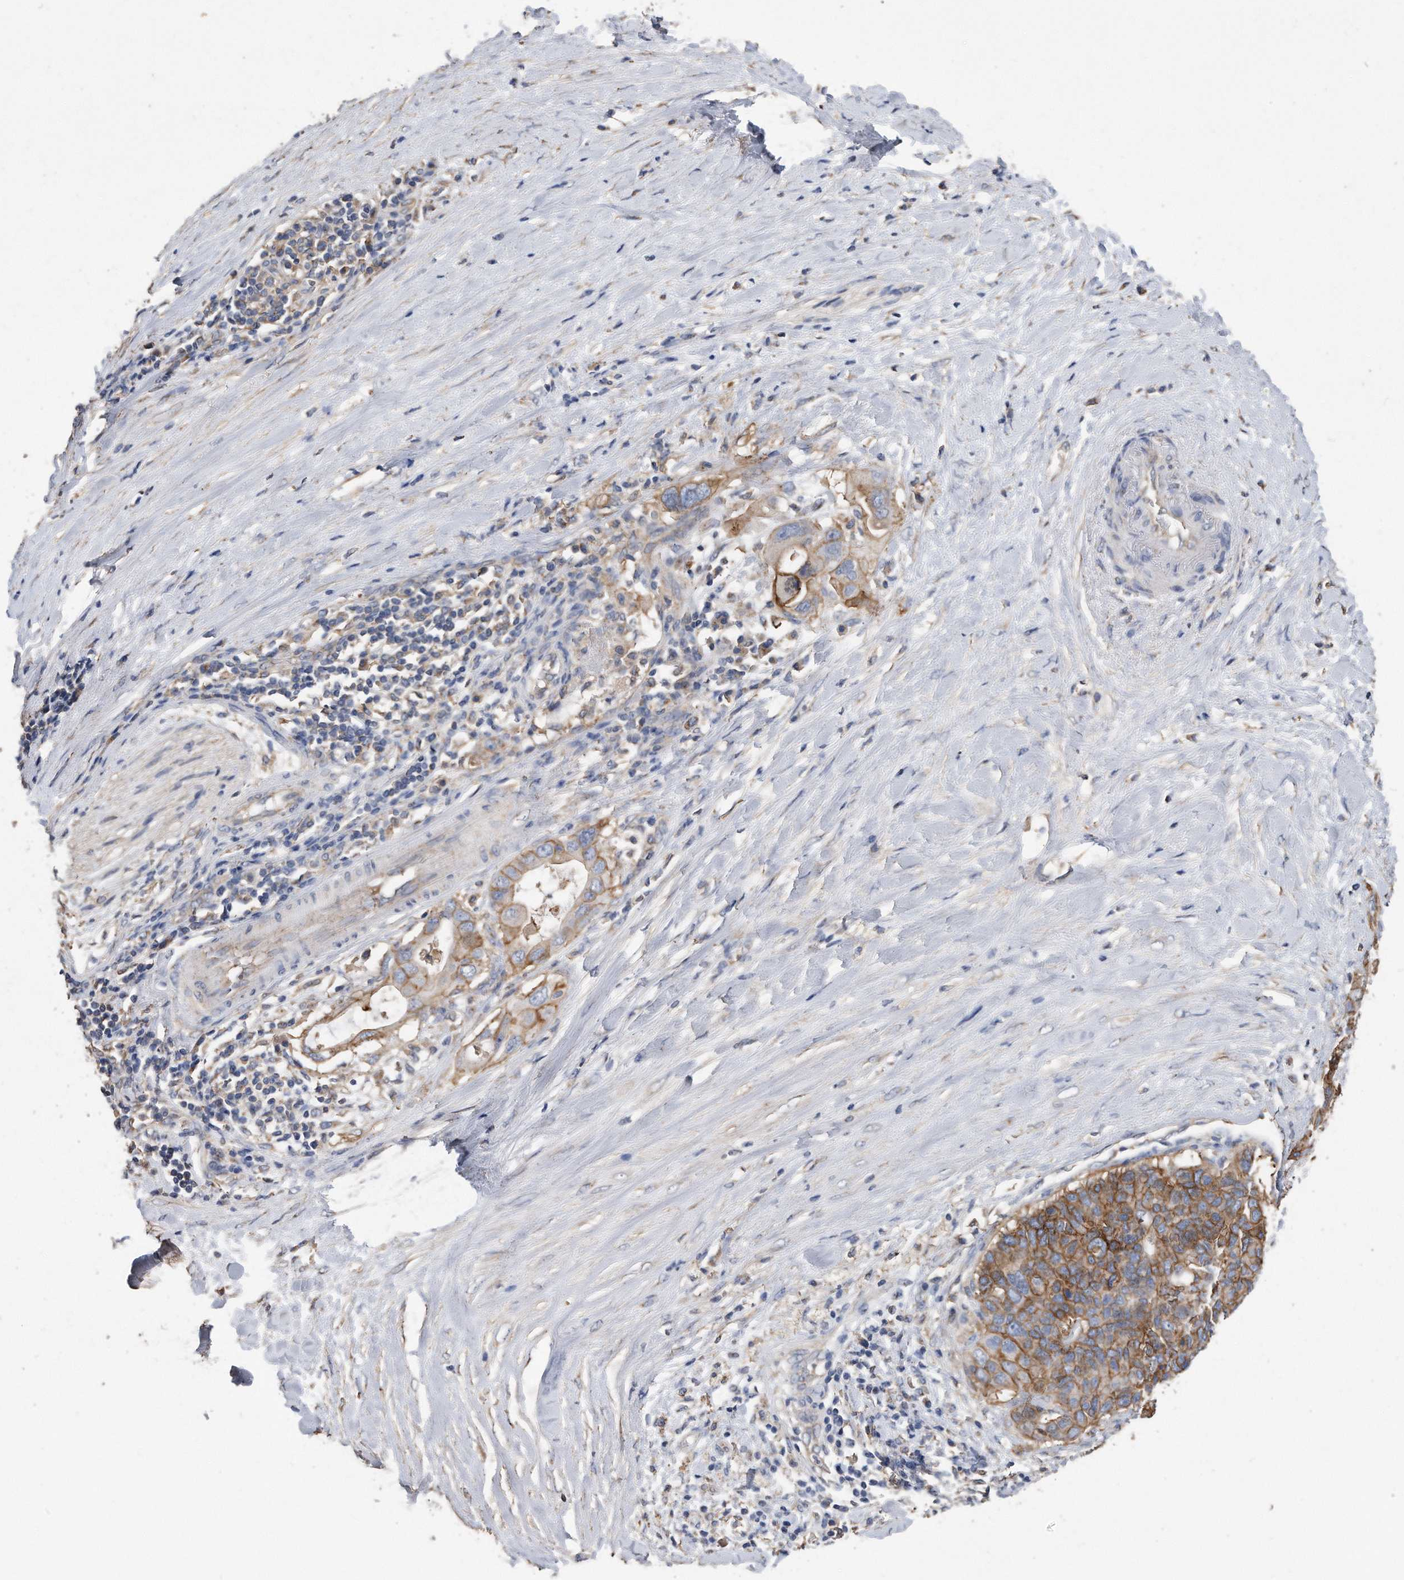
{"staining": {"intensity": "moderate", "quantity": ">75%", "location": "cytoplasmic/membranous"}, "tissue": "pancreatic cancer", "cell_type": "Tumor cells", "image_type": "cancer", "snomed": [{"axis": "morphology", "description": "Adenocarcinoma, NOS"}, {"axis": "topography", "description": "Pancreas"}], "caption": "Immunohistochemical staining of adenocarcinoma (pancreatic) demonstrates medium levels of moderate cytoplasmic/membranous expression in about >75% of tumor cells.", "gene": "CDCP1", "patient": {"sex": "female", "age": 56}}